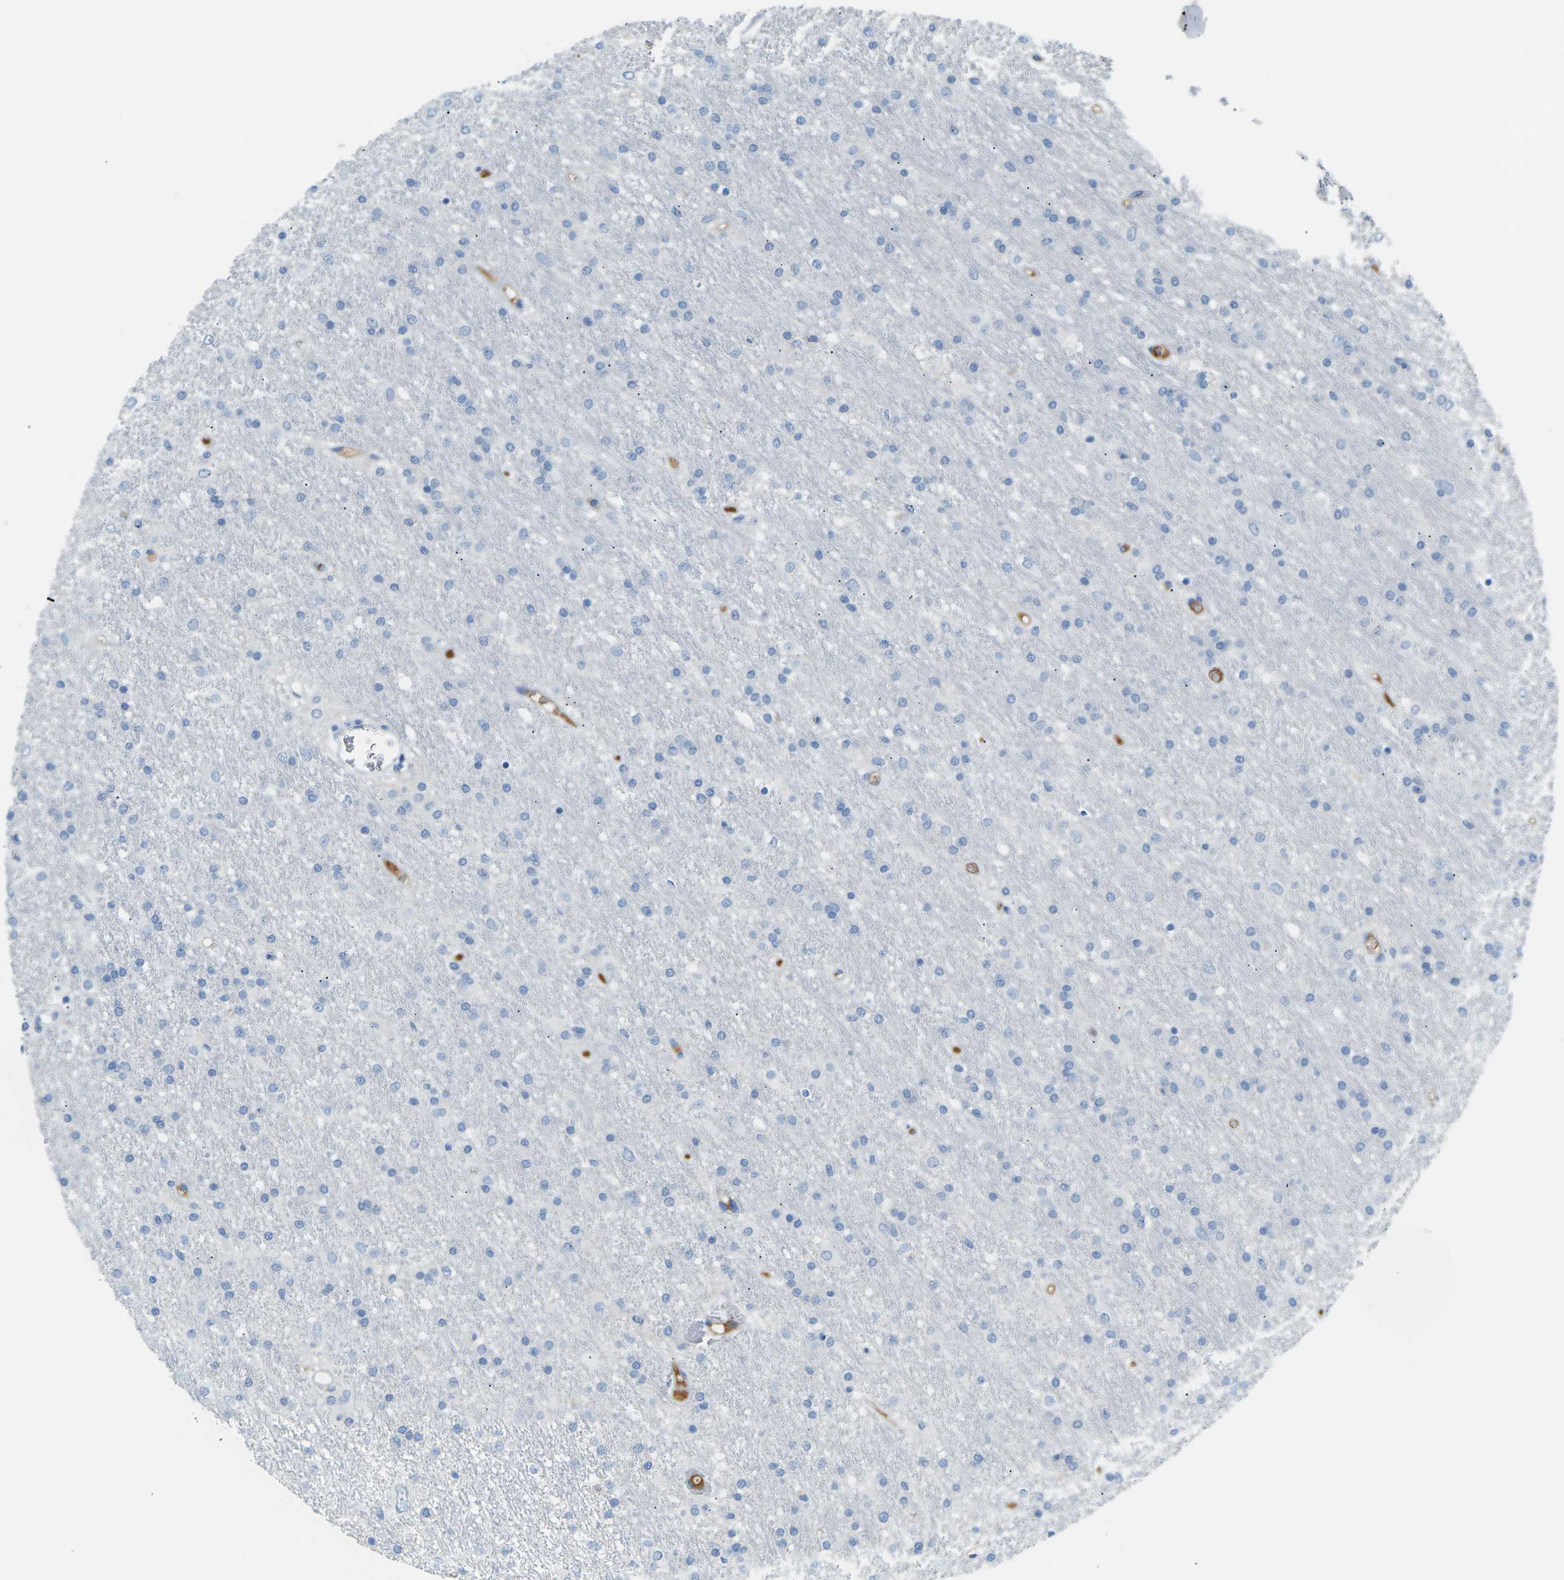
{"staining": {"intensity": "negative", "quantity": "none", "location": "none"}, "tissue": "glioma", "cell_type": "Tumor cells", "image_type": "cancer", "snomed": [{"axis": "morphology", "description": "Glioma, malignant, Low grade"}, {"axis": "topography", "description": "Brain"}], "caption": "Tumor cells are negative for brown protein staining in low-grade glioma (malignant).", "gene": "CFI", "patient": {"sex": "male", "age": 77}}